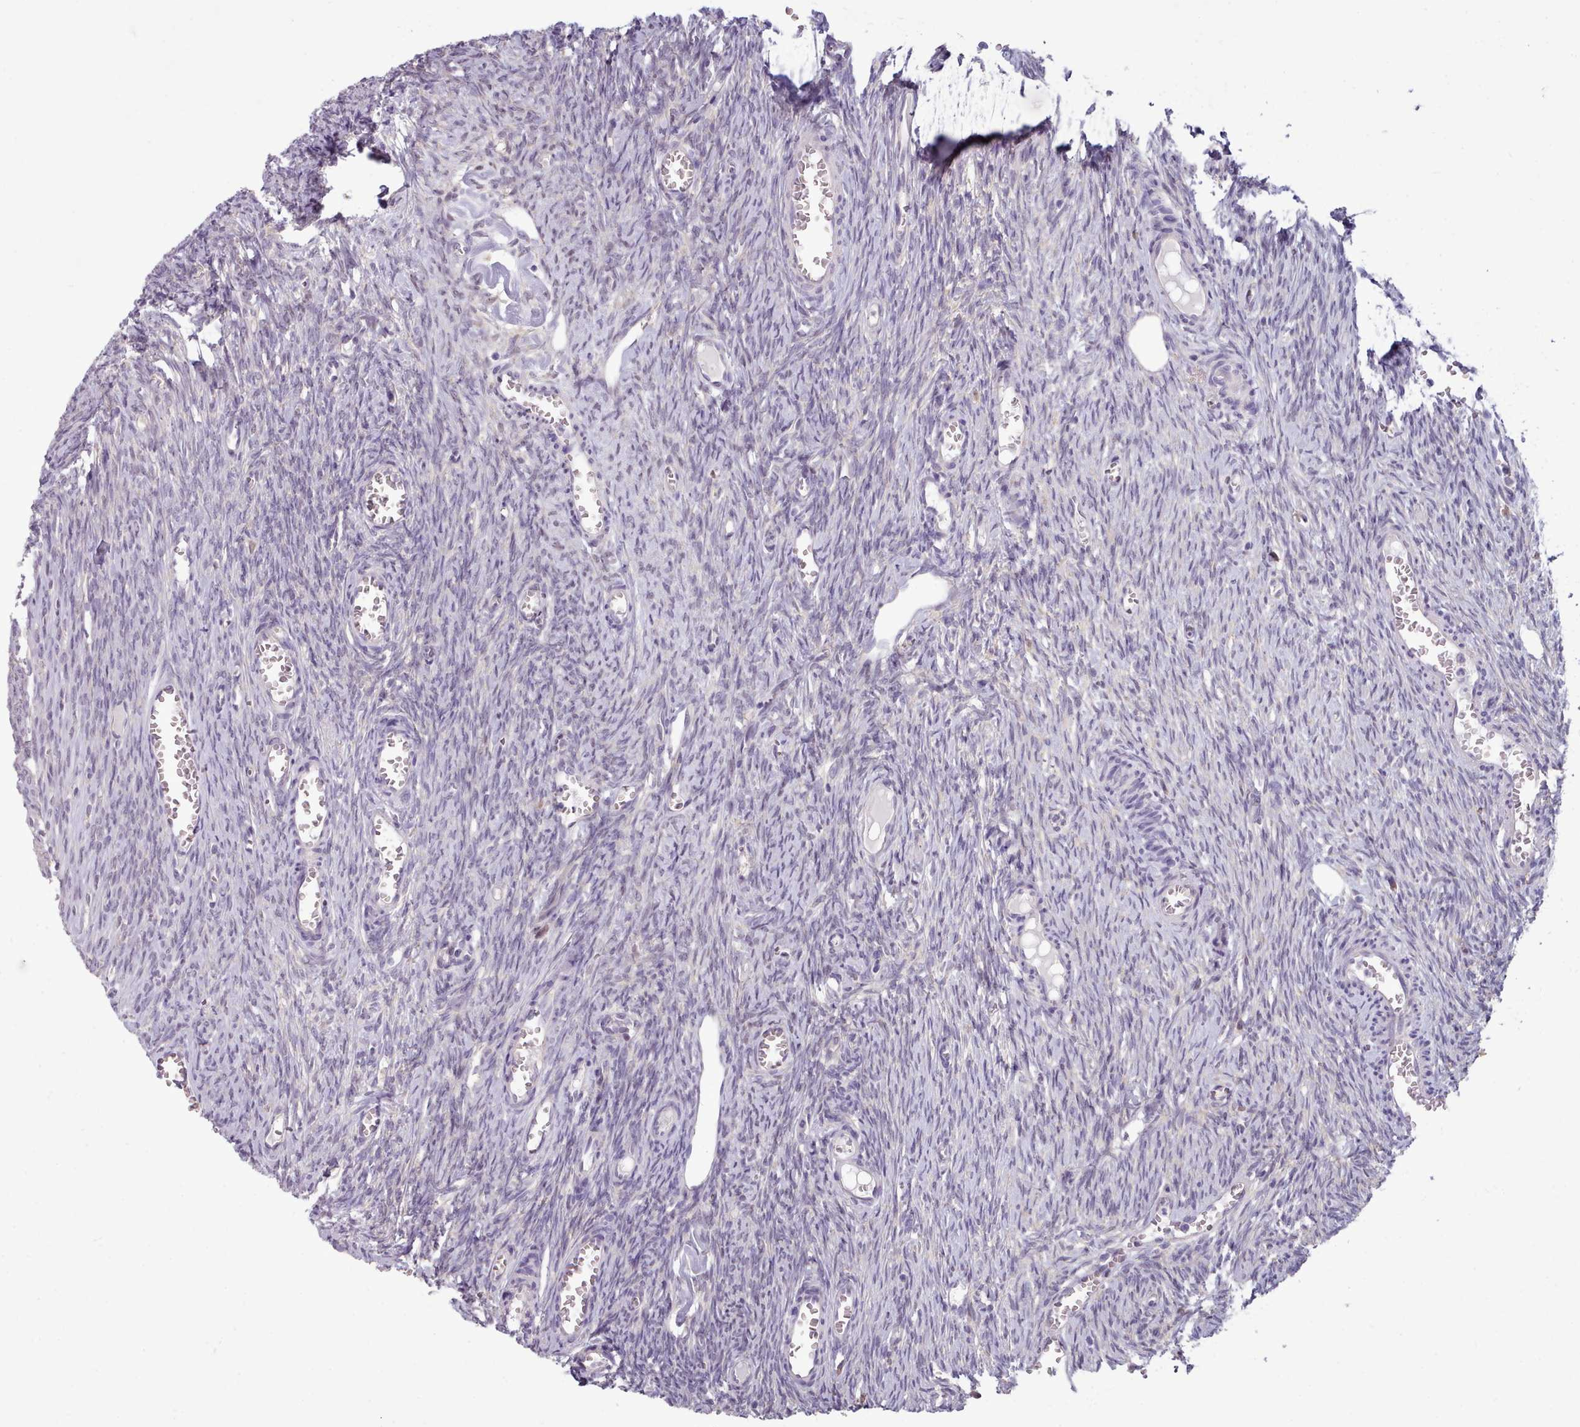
{"staining": {"intensity": "negative", "quantity": "none", "location": "none"}, "tissue": "ovary", "cell_type": "Ovarian stroma cells", "image_type": "normal", "snomed": [{"axis": "morphology", "description": "Normal tissue, NOS"}, {"axis": "topography", "description": "Ovary"}], "caption": "High magnification brightfield microscopy of unremarkable ovary stained with DAB (3,3'-diaminobenzidine) (brown) and counterstained with hematoxylin (blue): ovarian stroma cells show no significant staining.", "gene": "DPF1", "patient": {"sex": "female", "age": 44}}